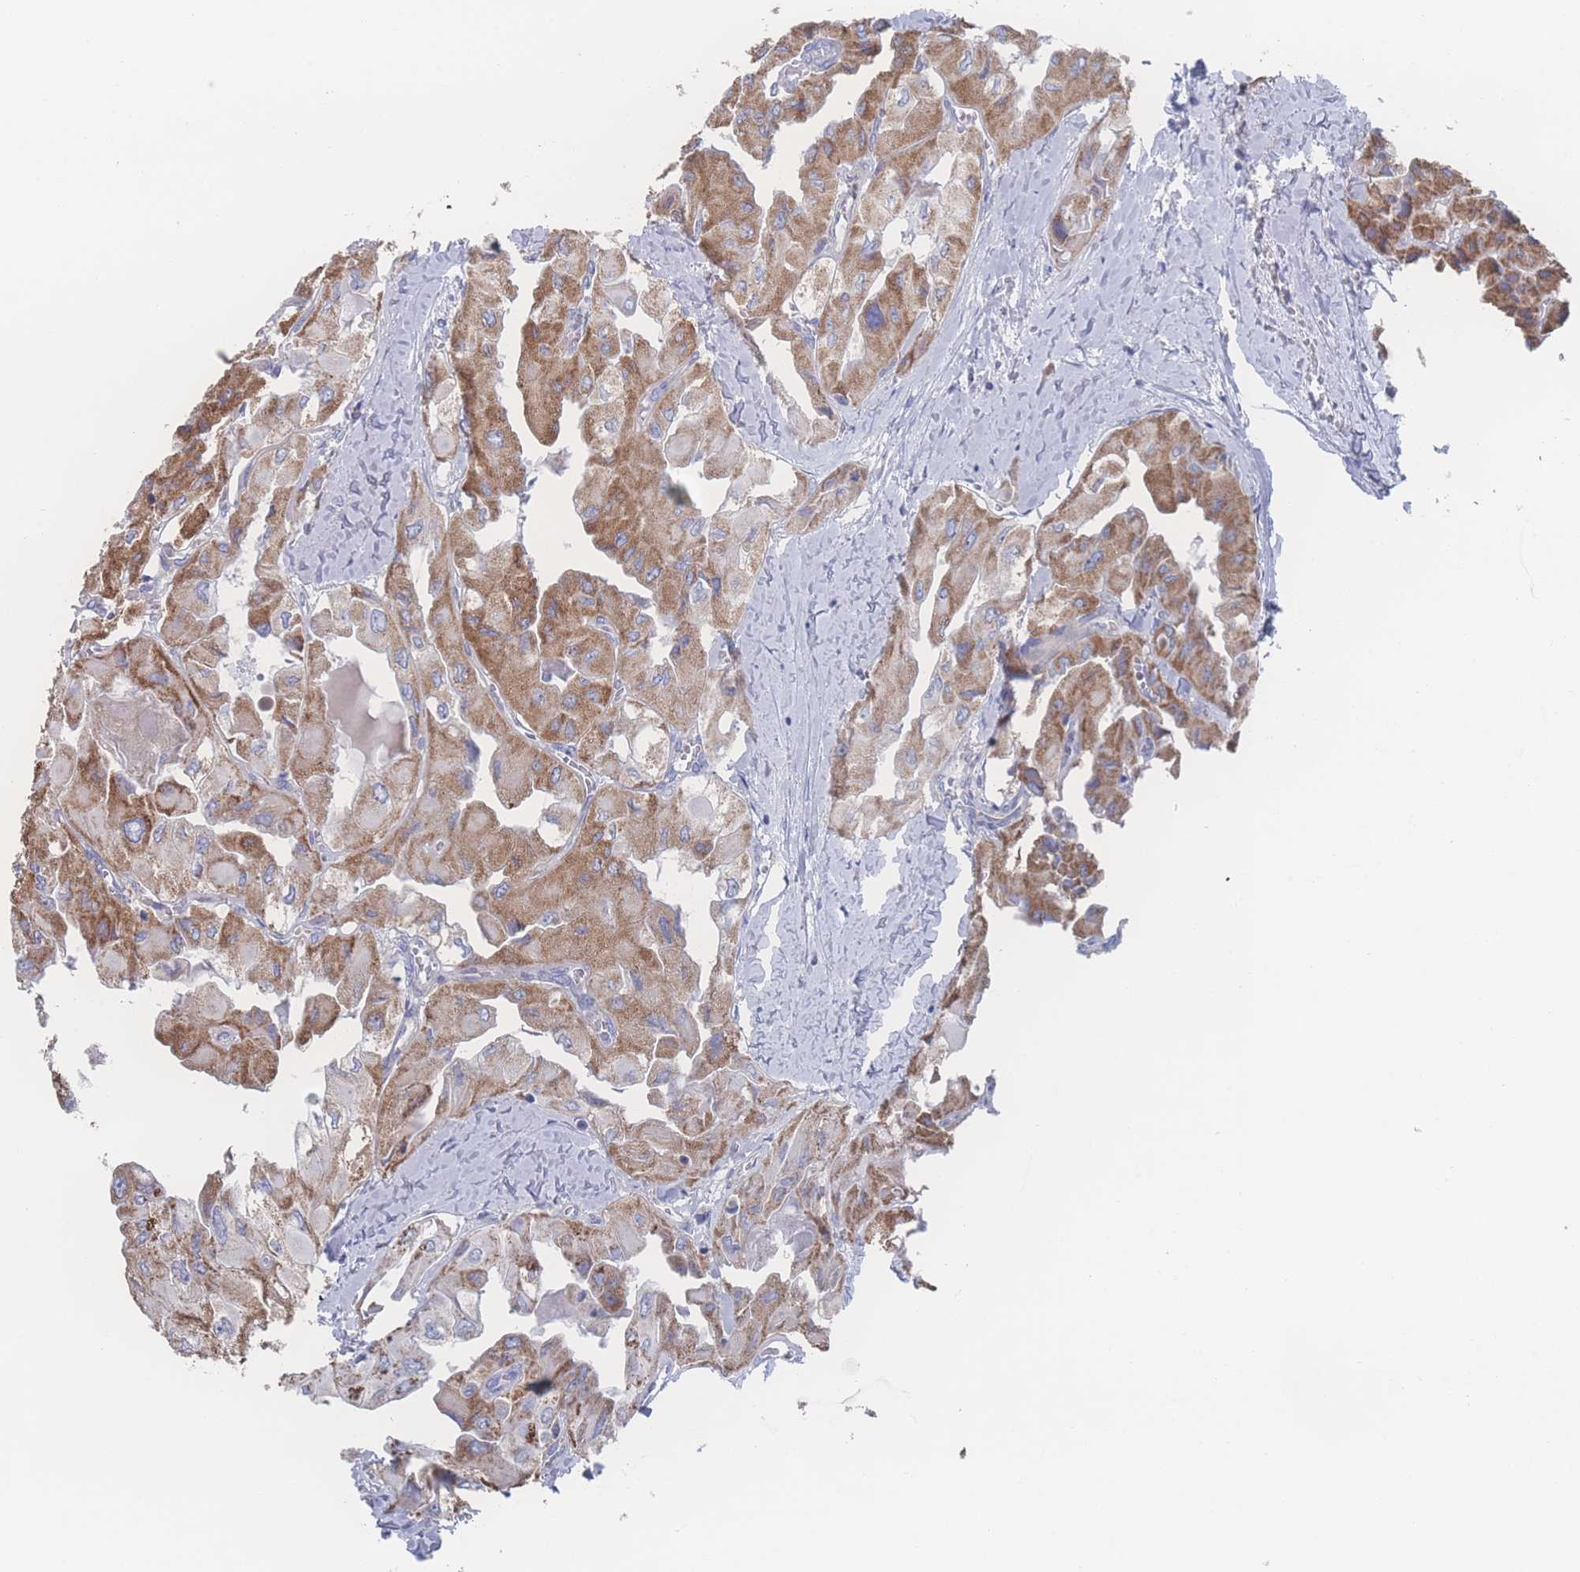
{"staining": {"intensity": "moderate", "quantity": "25%-75%", "location": "cytoplasmic/membranous"}, "tissue": "thyroid cancer", "cell_type": "Tumor cells", "image_type": "cancer", "snomed": [{"axis": "morphology", "description": "Normal tissue, NOS"}, {"axis": "morphology", "description": "Papillary adenocarcinoma, NOS"}, {"axis": "topography", "description": "Thyroid gland"}], "caption": "Thyroid papillary adenocarcinoma stained with DAB (3,3'-diaminobenzidine) IHC shows medium levels of moderate cytoplasmic/membranous positivity in about 25%-75% of tumor cells. The staining was performed using DAB (3,3'-diaminobenzidine) to visualize the protein expression in brown, while the nuclei were stained in blue with hematoxylin (Magnification: 20x).", "gene": "SNPH", "patient": {"sex": "female", "age": 59}}